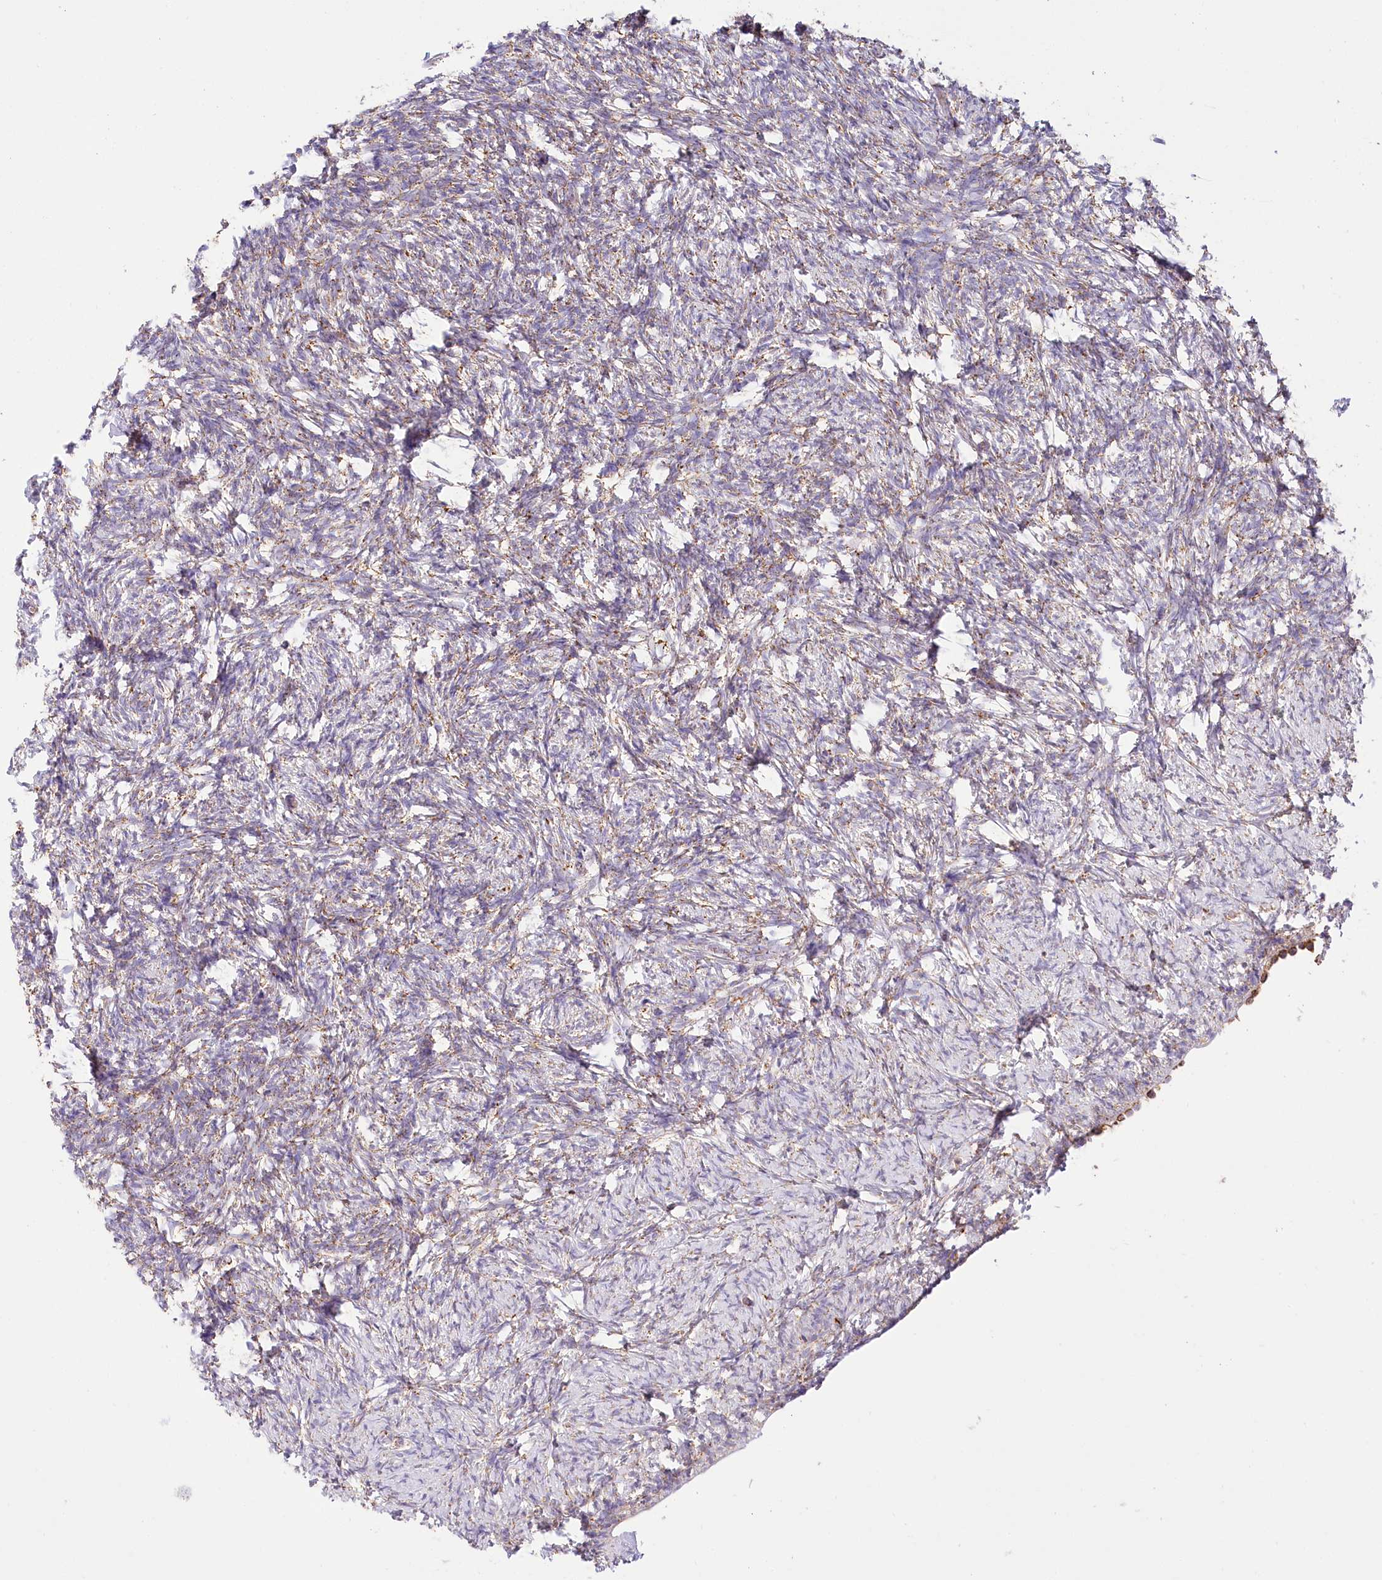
{"staining": {"intensity": "strong", "quantity": "25%-75%", "location": "cytoplasmic/membranous"}, "tissue": "ovary", "cell_type": "Follicle cells", "image_type": "normal", "snomed": [{"axis": "morphology", "description": "Normal tissue, NOS"}, {"axis": "topography", "description": "Ovary"}], "caption": "Immunohistochemistry image of benign ovary: ovary stained using immunohistochemistry (IHC) displays high levels of strong protein expression localized specifically in the cytoplasmic/membranous of follicle cells, appearing as a cytoplasmic/membranous brown color.", "gene": "LSS", "patient": {"sex": "female", "age": 60}}